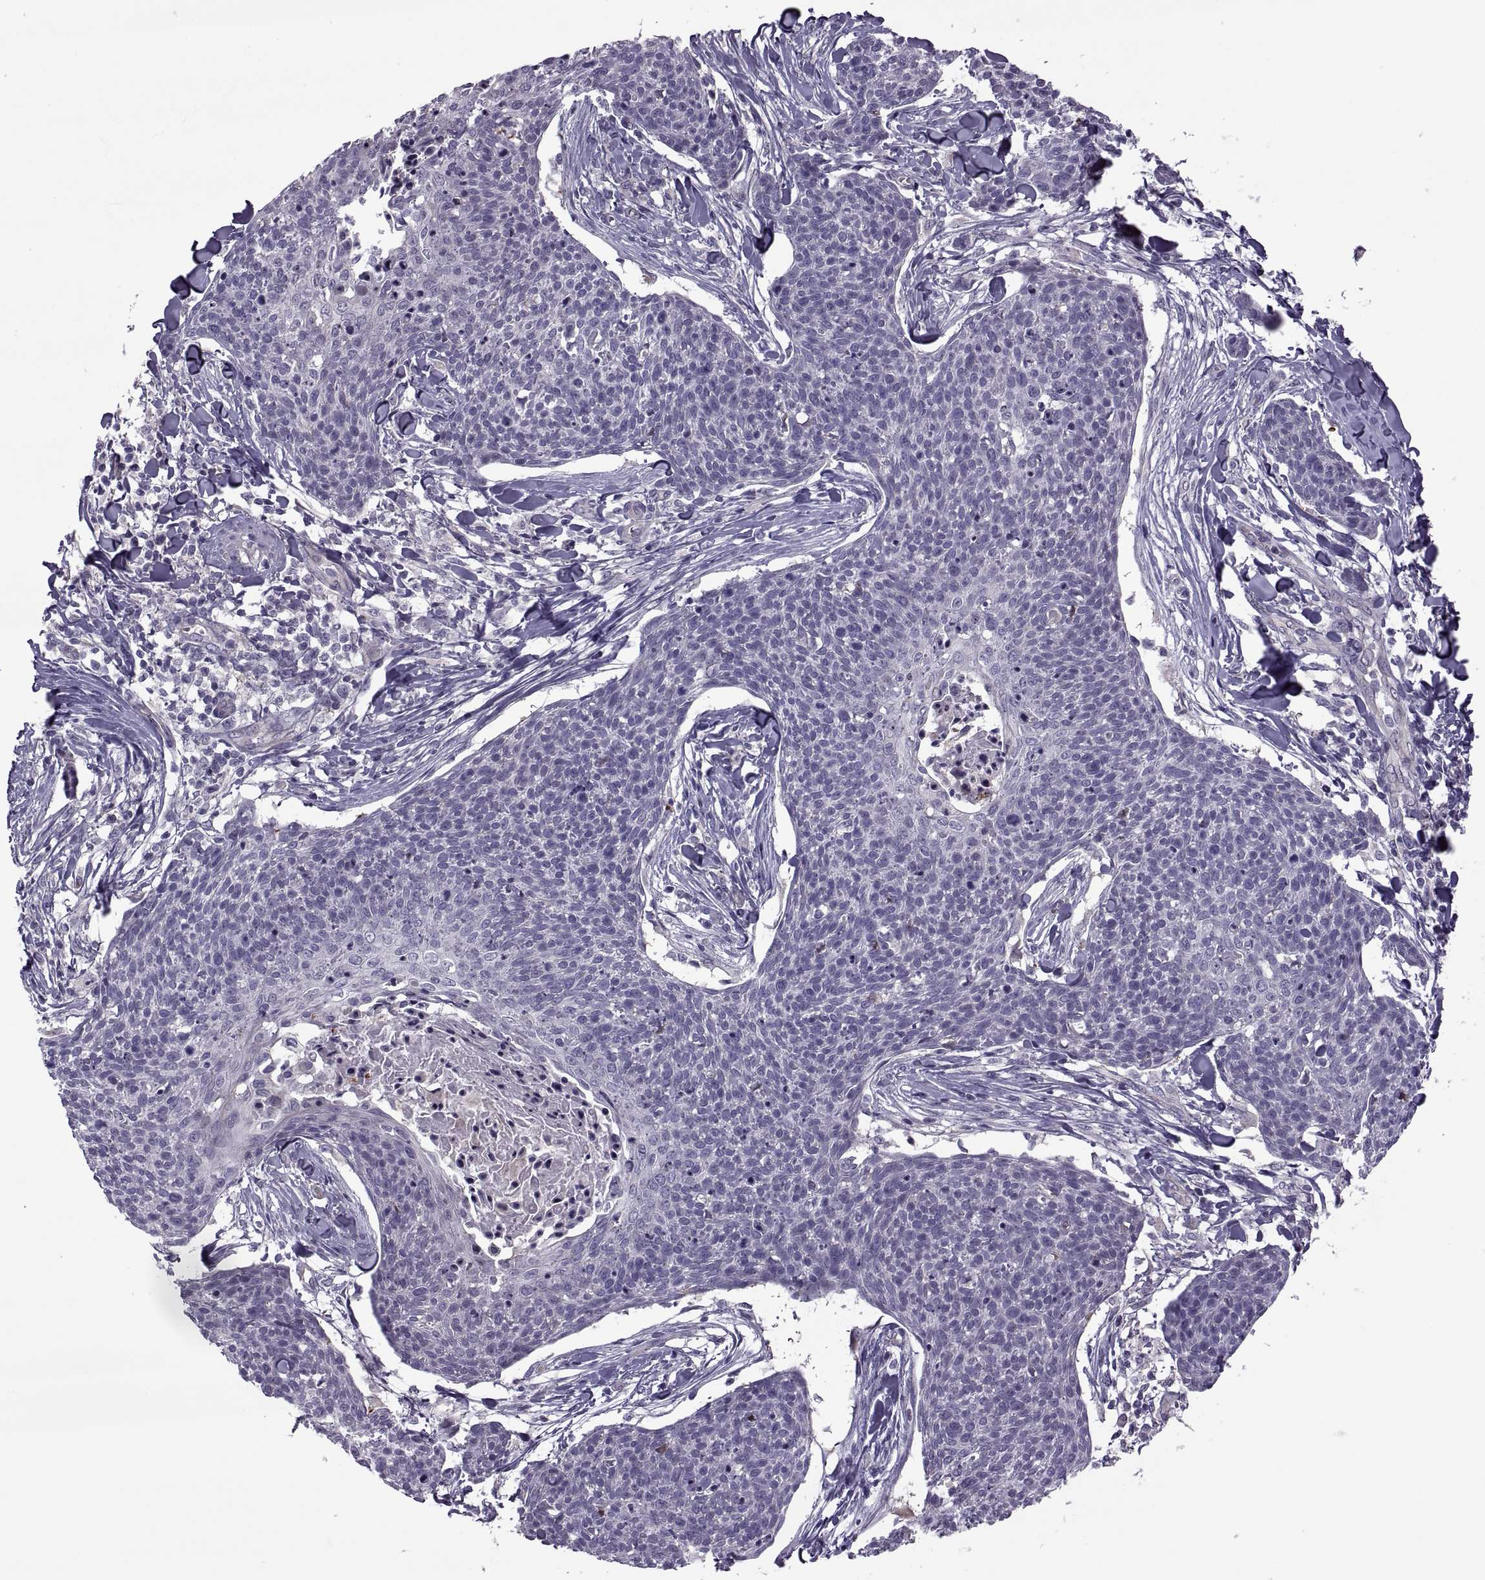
{"staining": {"intensity": "negative", "quantity": "none", "location": "none"}, "tissue": "skin cancer", "cell_type": "Tumor cells", "image_type": "cancer", "snomed": [{"axis": "morphology", "description": "Squamous cell carcinoma, NOS"}, {"axis": "topography", "description": "Skin"}, {"axis": "topography", "description": "Vulva"}], "caption": "The photomicrograph demonstrates no staining of tumor cells in skin cancer (squamous cell carcinoma).", "gene": "ODF3", "patient": {"sex": "female", "age": 75}}